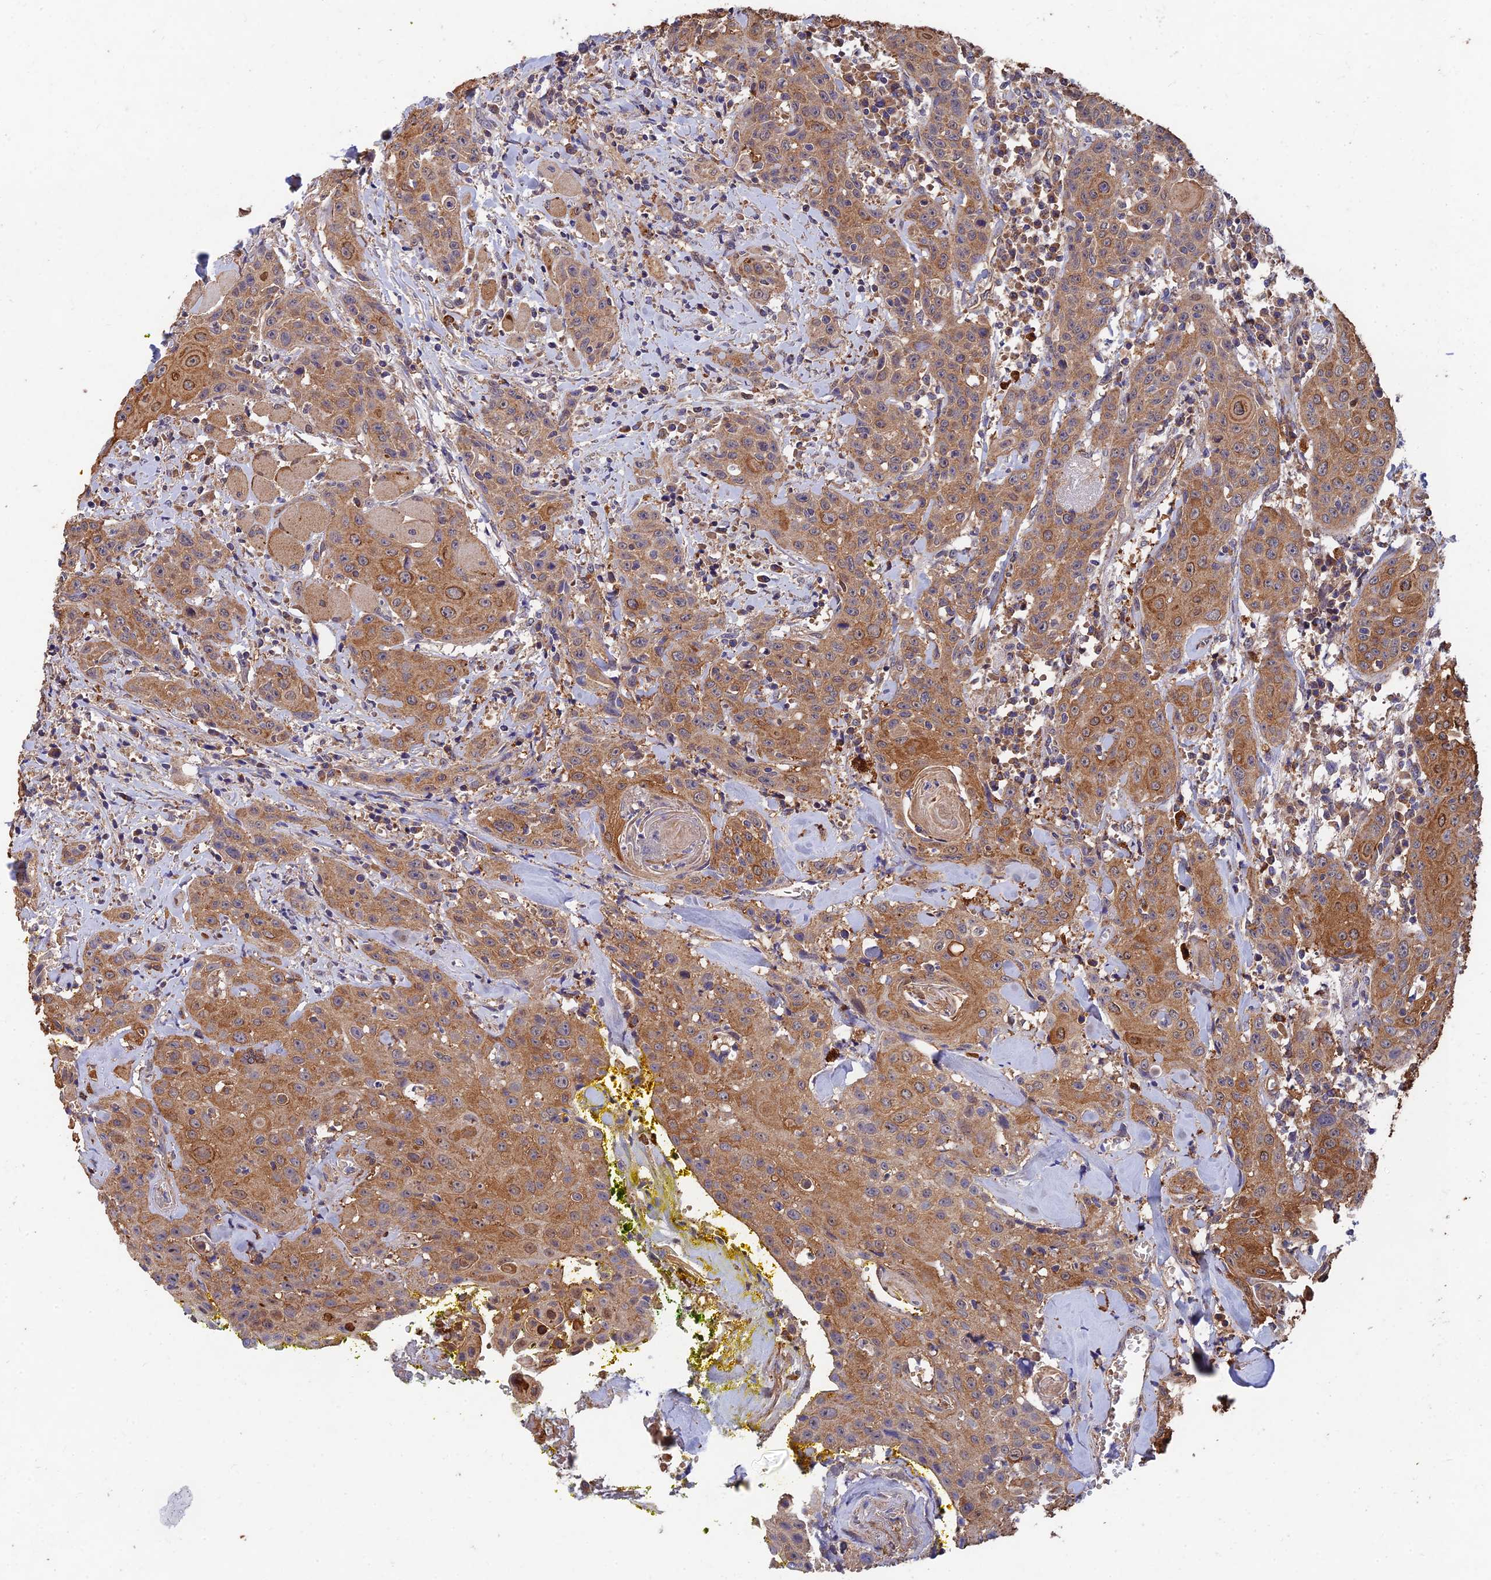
{"staining": {"intensity": "moderate", "quantity": ">75%", "location": "cytoplasmic/membranous"}, "tissue": "head and neck cancer", "cell_type": "Tumor cells", "image_type": "cancer", "snomed": [{"axis": "morphology", "description": "Squamous cell carcinoma, NOS"}, {"axis": "topography", "description": "Oral tissue"}, {"axis": "topography", "description": "Head-Neck"}], "caption": "Human head and neck cancer stained for a protein (brown) demonstrates moderate cytoplasmic/membranous positive staining in approximately >75% of tumor cells.", "gene": "SLC38A11", "patient": {"sex": "female", "age": 82}}